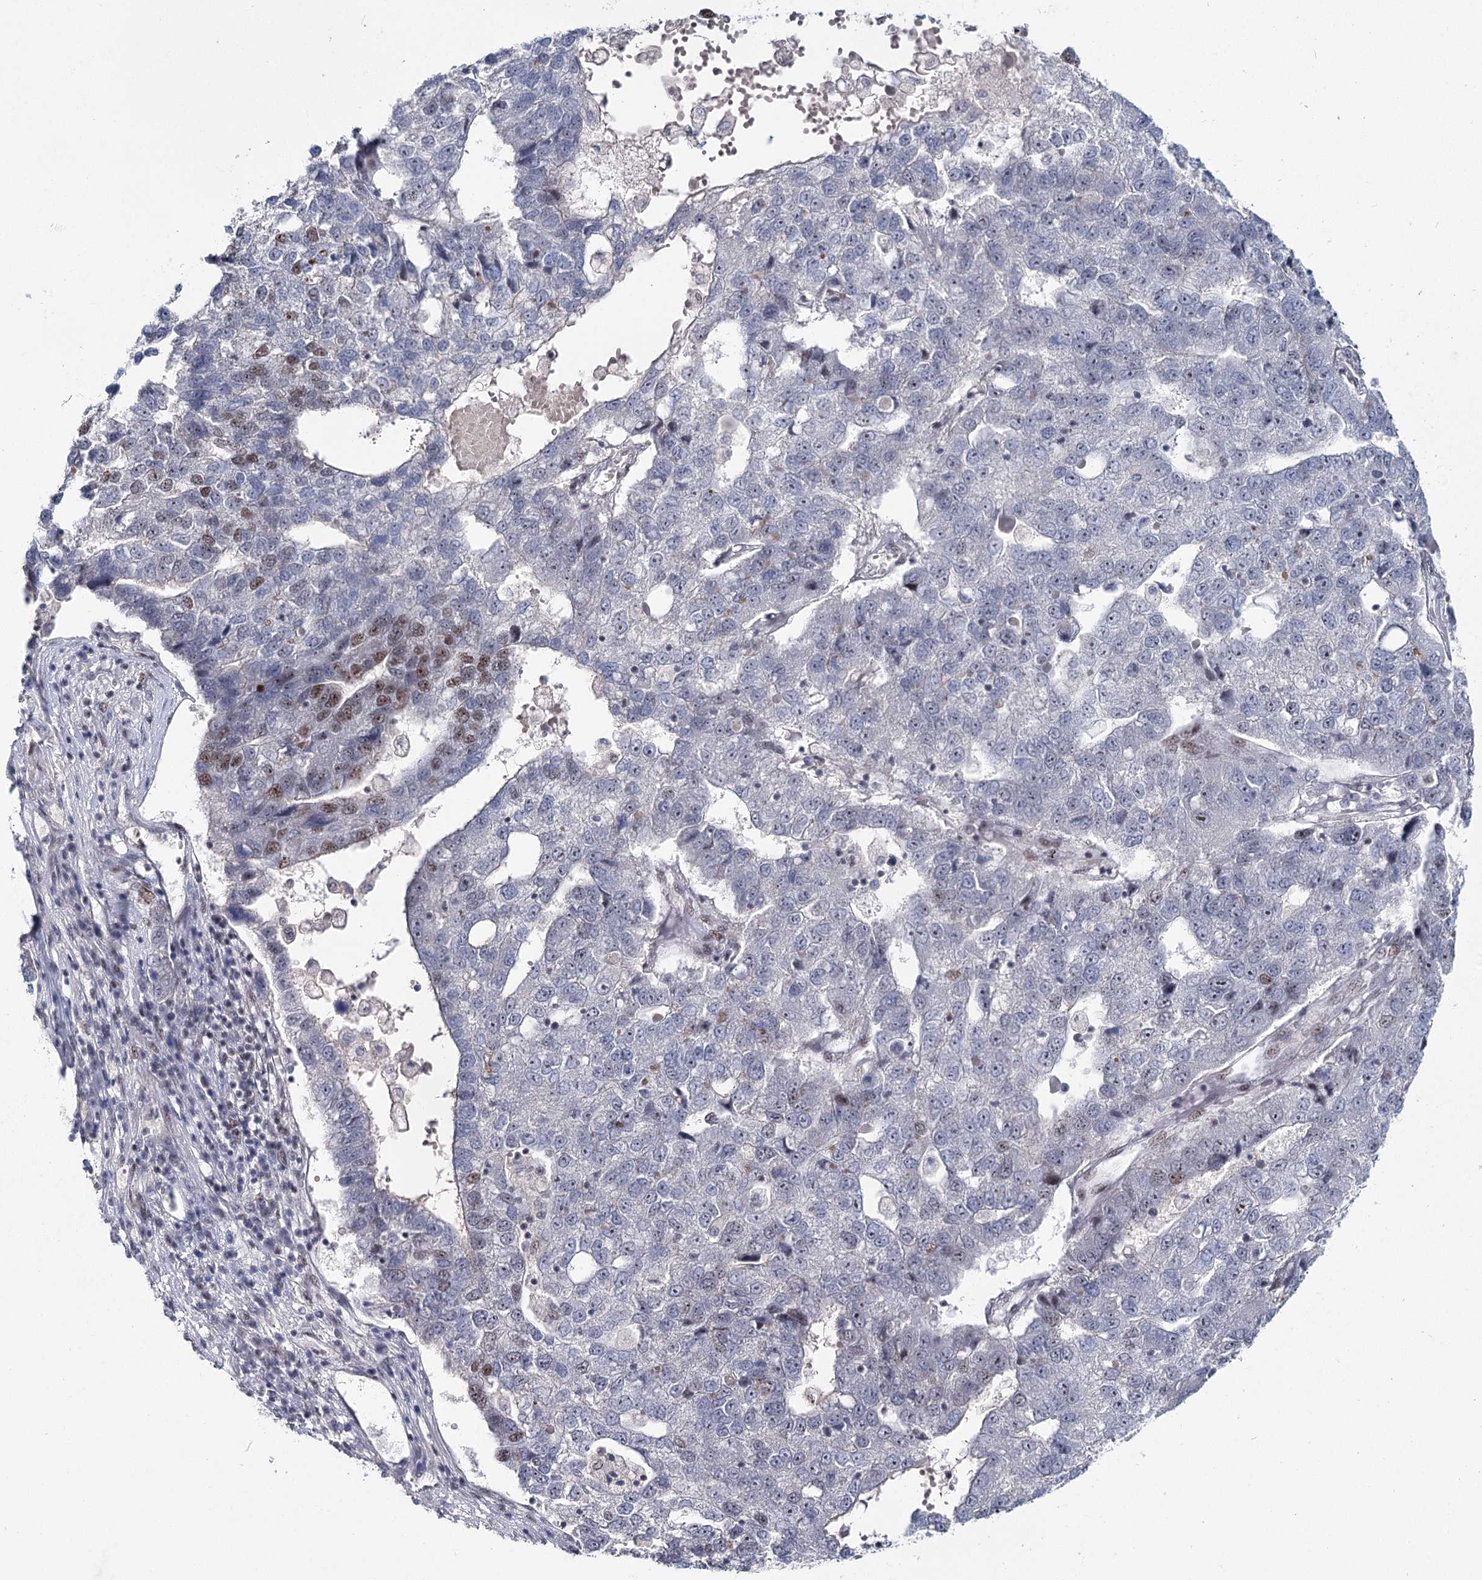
{"staining": {"intensity": "strong", "quantity": "<25%", "location": "nuclear"}, "tissue": "pancreatic cancer", "cell_type": "Tumor cells", "image_type": "cancer", "snomed": [{"axis": "morphology", "description": "Adenocarcinoma, NOS"}, {"axis": "topography", "description": "Pancreas"}], "caption": "IHC micrograph of neoplastic tissue: human pancreatic cancer (adenocarcinoma) stained using immunohistochemistry demonstrates medium levels of strong protein expression localized specifically in the nuclear of tumor cells, appearing as a nuclear brown color.", "gene": "SCAF8", "patient": {"sex": "female", "age": 61}}